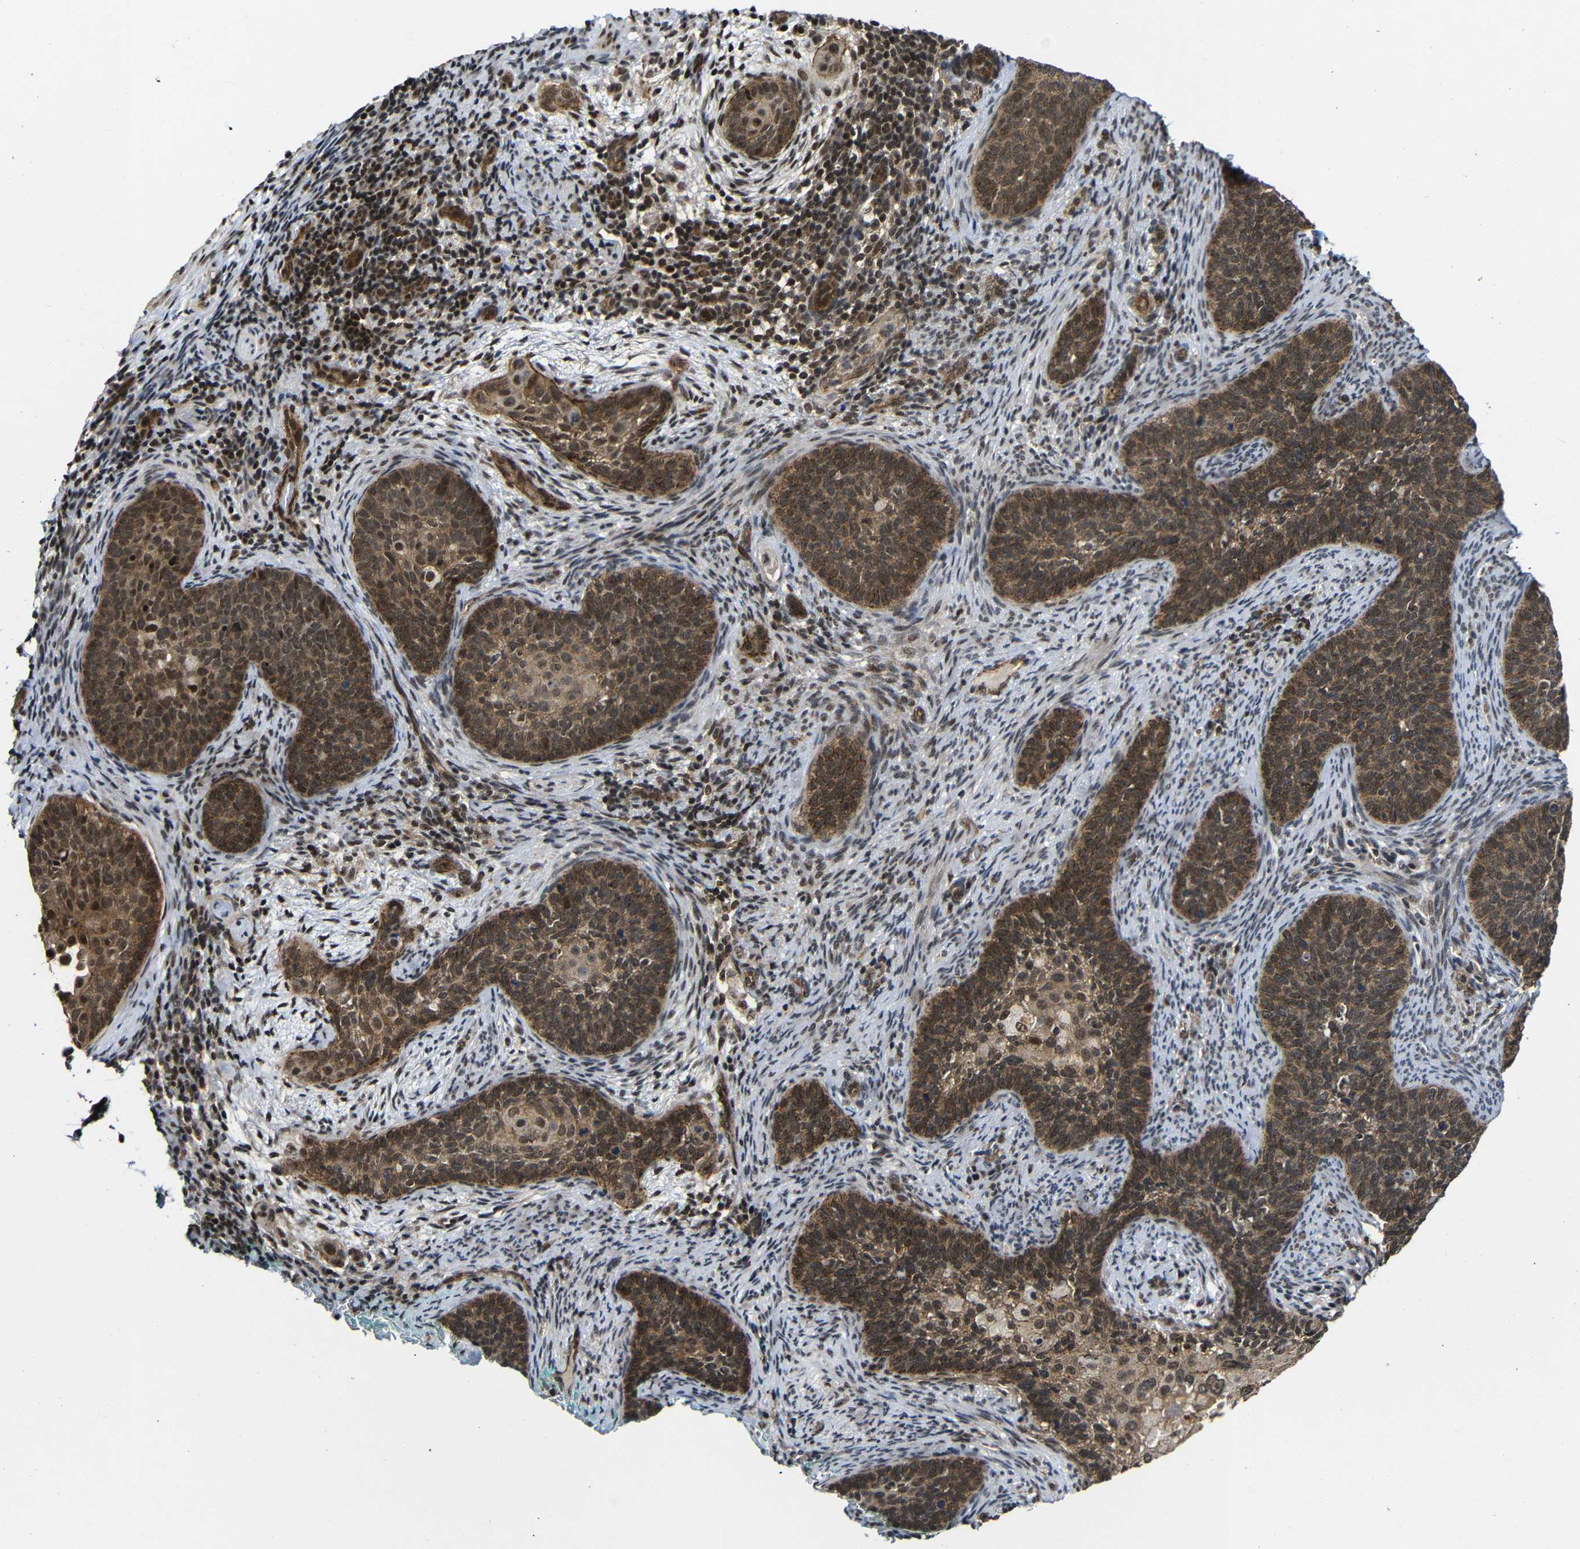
{"staining": {"intensity": "strong", "quantity": ">75%", "location": "cytoplasmic/membranous"}, "tissue": "cervical cancer", "cell_type": "Tumor cells", "image_type": "cancer", "snomed": [{"axis": "morphology", "description": "Squamous cell carcinoma, NOS"}, {"axis": "topography", "description": "Cervix"}], "caption": "The micrograph reveals a brown stain indicating the presence of a protein in the cytoplasmic/membranous of tumor cells in cervical squamous cell carcinoma. Nuclei are stained in blue.", "gene": "NANOS1", "patient": {"sex": "female", "age": 33}}